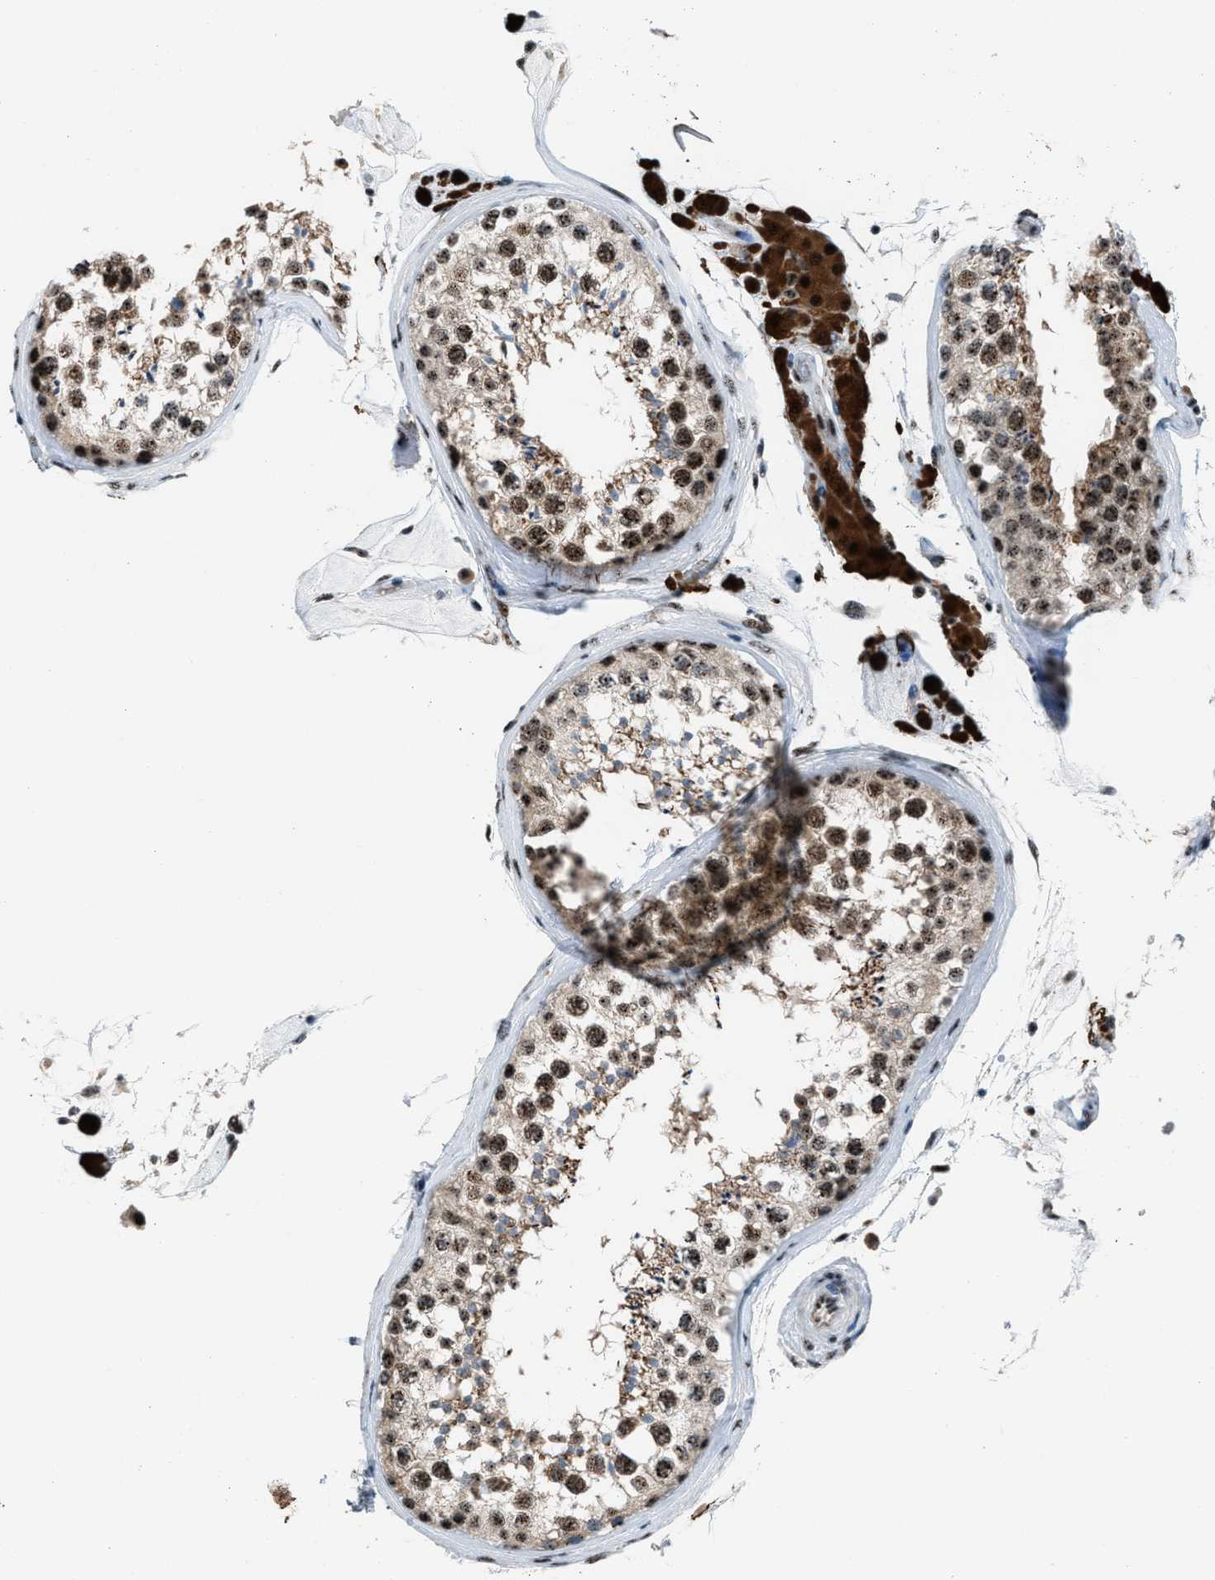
{"staining": {"intensity": "weak", "quantity": ">75%", "location": "nuclear"}, "tissue": "testis", "cell_type": "Cells in seminiferous ducts", "image_type": "normal", "snomed": [{"axis": "morphology", "description": "Normal tissue, NOS"}, {"axis": "topography", "description": "Testis"}], "caption": "Immunohistochemistry histopathology image of benign testis stained for a protein (brown), which reveals low levels of weak nuclear expression in about >75% of cells in seminiferous ducts.", "gene": "CENPP", "patient": {"sex": "male", "age": 46}}